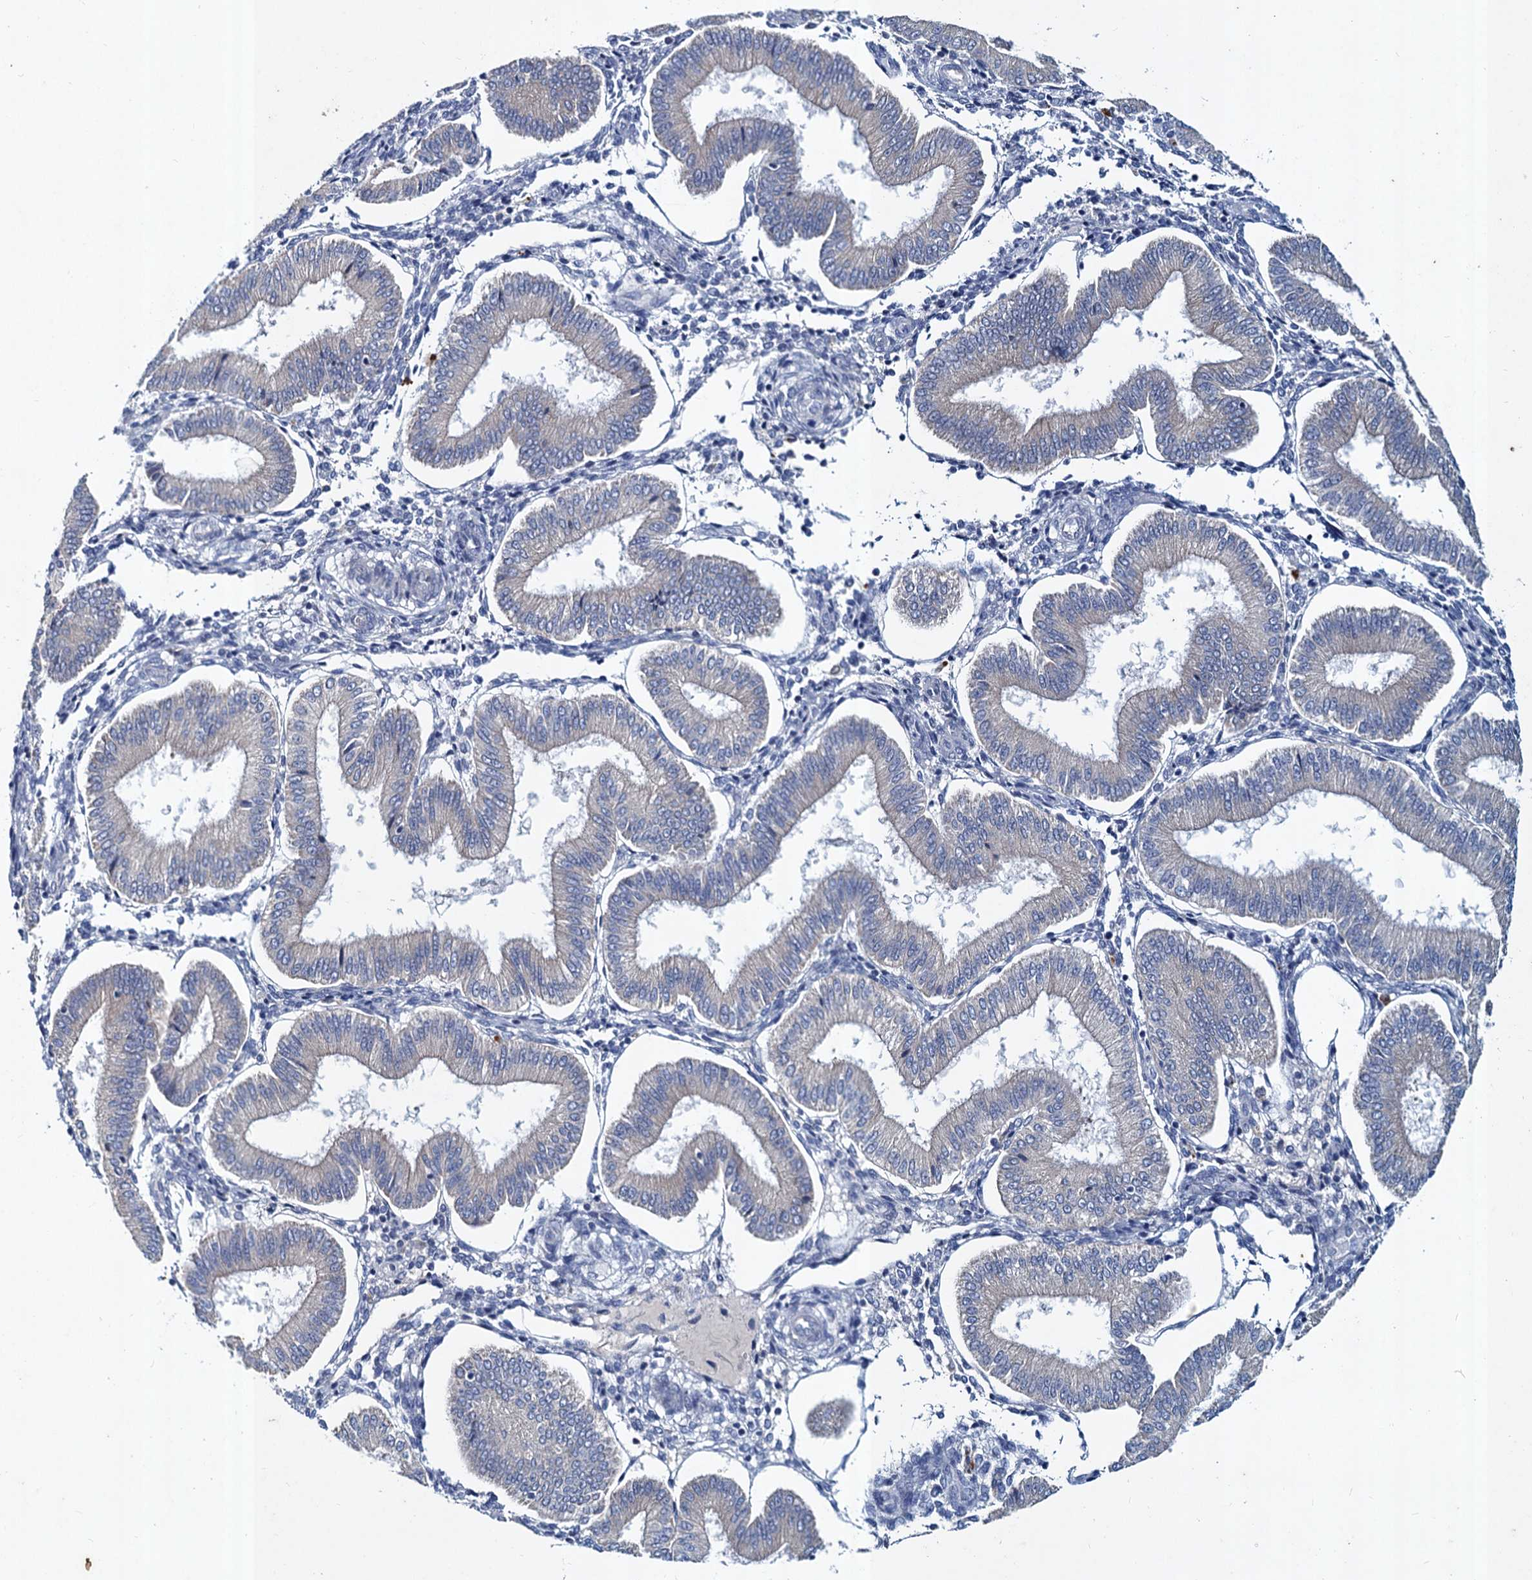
{"staining": {"intensity": "negative", "quantity": "none", "location": "none"}, "tissue": "endometrium", "cell_type": "Cells in endometrial stroma", "image_type": "normal", "snomed": [{"axis": "morphology", "description": "Normal tissue, NOS"}, {"axis": "topography", "description": "Endometrium"}], "caption": "DAB (3,3'-diaminobenzidine) immunohistochemical staining of benign endometrium demonstrates no significant staining in cells in endometrial stroma.", "gene": "TMX2", "patient": {"sex": "female", "age": 39}}